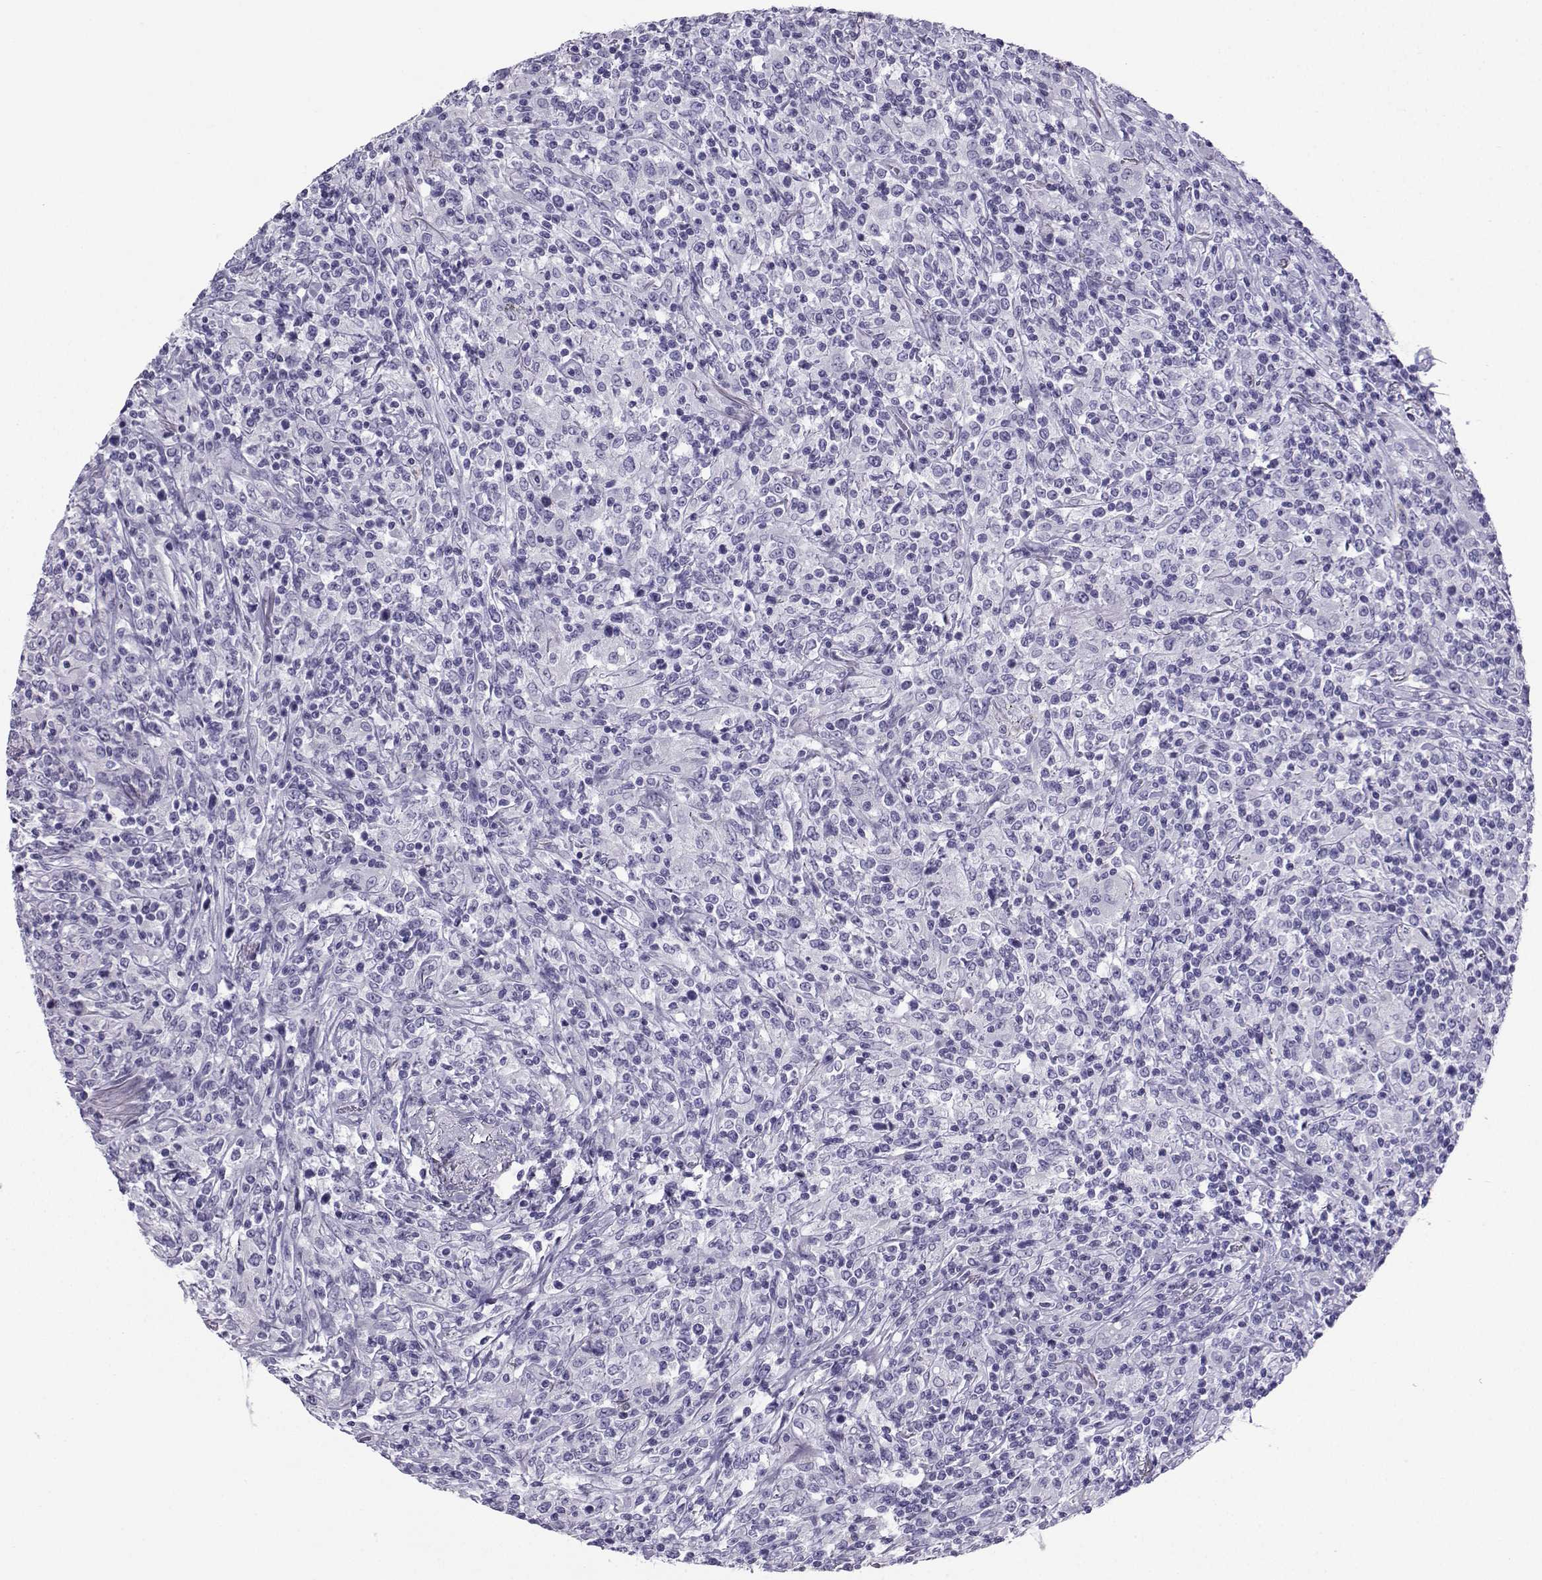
{"staining": {"intensity": "negative", "quantity": "none", "location": "none"}, "tissue": "lymphoma", "cell_type": "Tumor cells", "image_type": "cancer", "snomed": [{"axis": "morphology", "description": "Malignant lymphoma, non-Hodgkin's type, High grade"}, {"axis": "topography", "description": "Lung"}], "caption": "An immunohistochemistry (IHC) histopathology image of malignant lymphoma, non-Hodgkin's type (high-grade) is shown. There is no staining in tumor cells of malignant lymphoma, non-Hodgkin's type (high-grade).", "gene": "SLC18A2", "patient": {"sex": "male", "age": 79}}